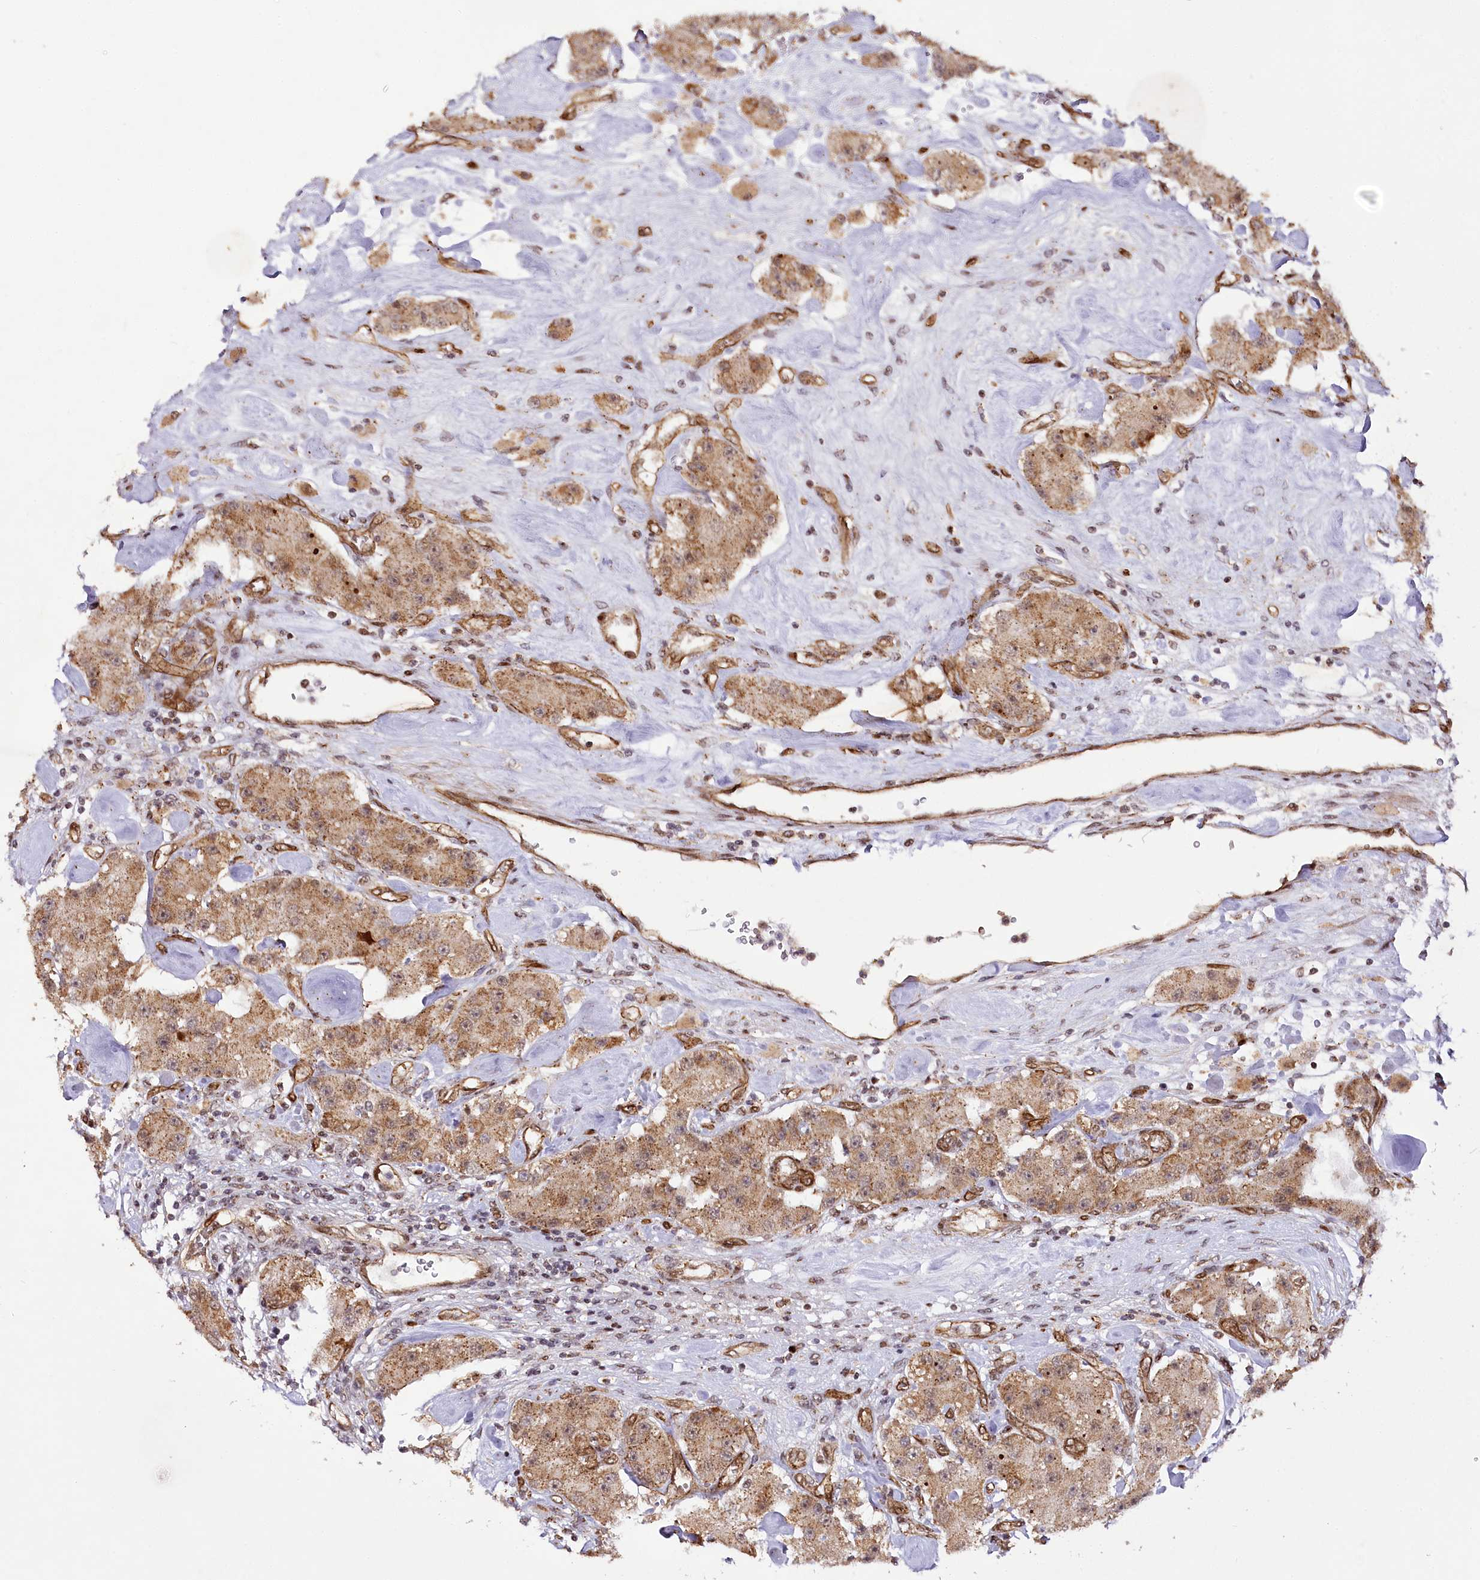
{"staining": {"intensity": "moderate", "quantity": ">75%", "location": "cytoplasmic/membranous"}, "tissue": "carcinoid", "cell_type": "Tumor cells", "image_type": "cancer", "snomed": [{"axis": "morphology", "description": "Carcinoid, malignant, NOS"}, {"axis": "topography", "description": "Pancreas"}], "caption": "A micrograph of human malignant carcinoid stained for a protein demonstrates moderate cytoplasmic/membranous brown staining in tumor cells.", "gene": "COPG1", "patient": {"sex": "male", "age": 41}}